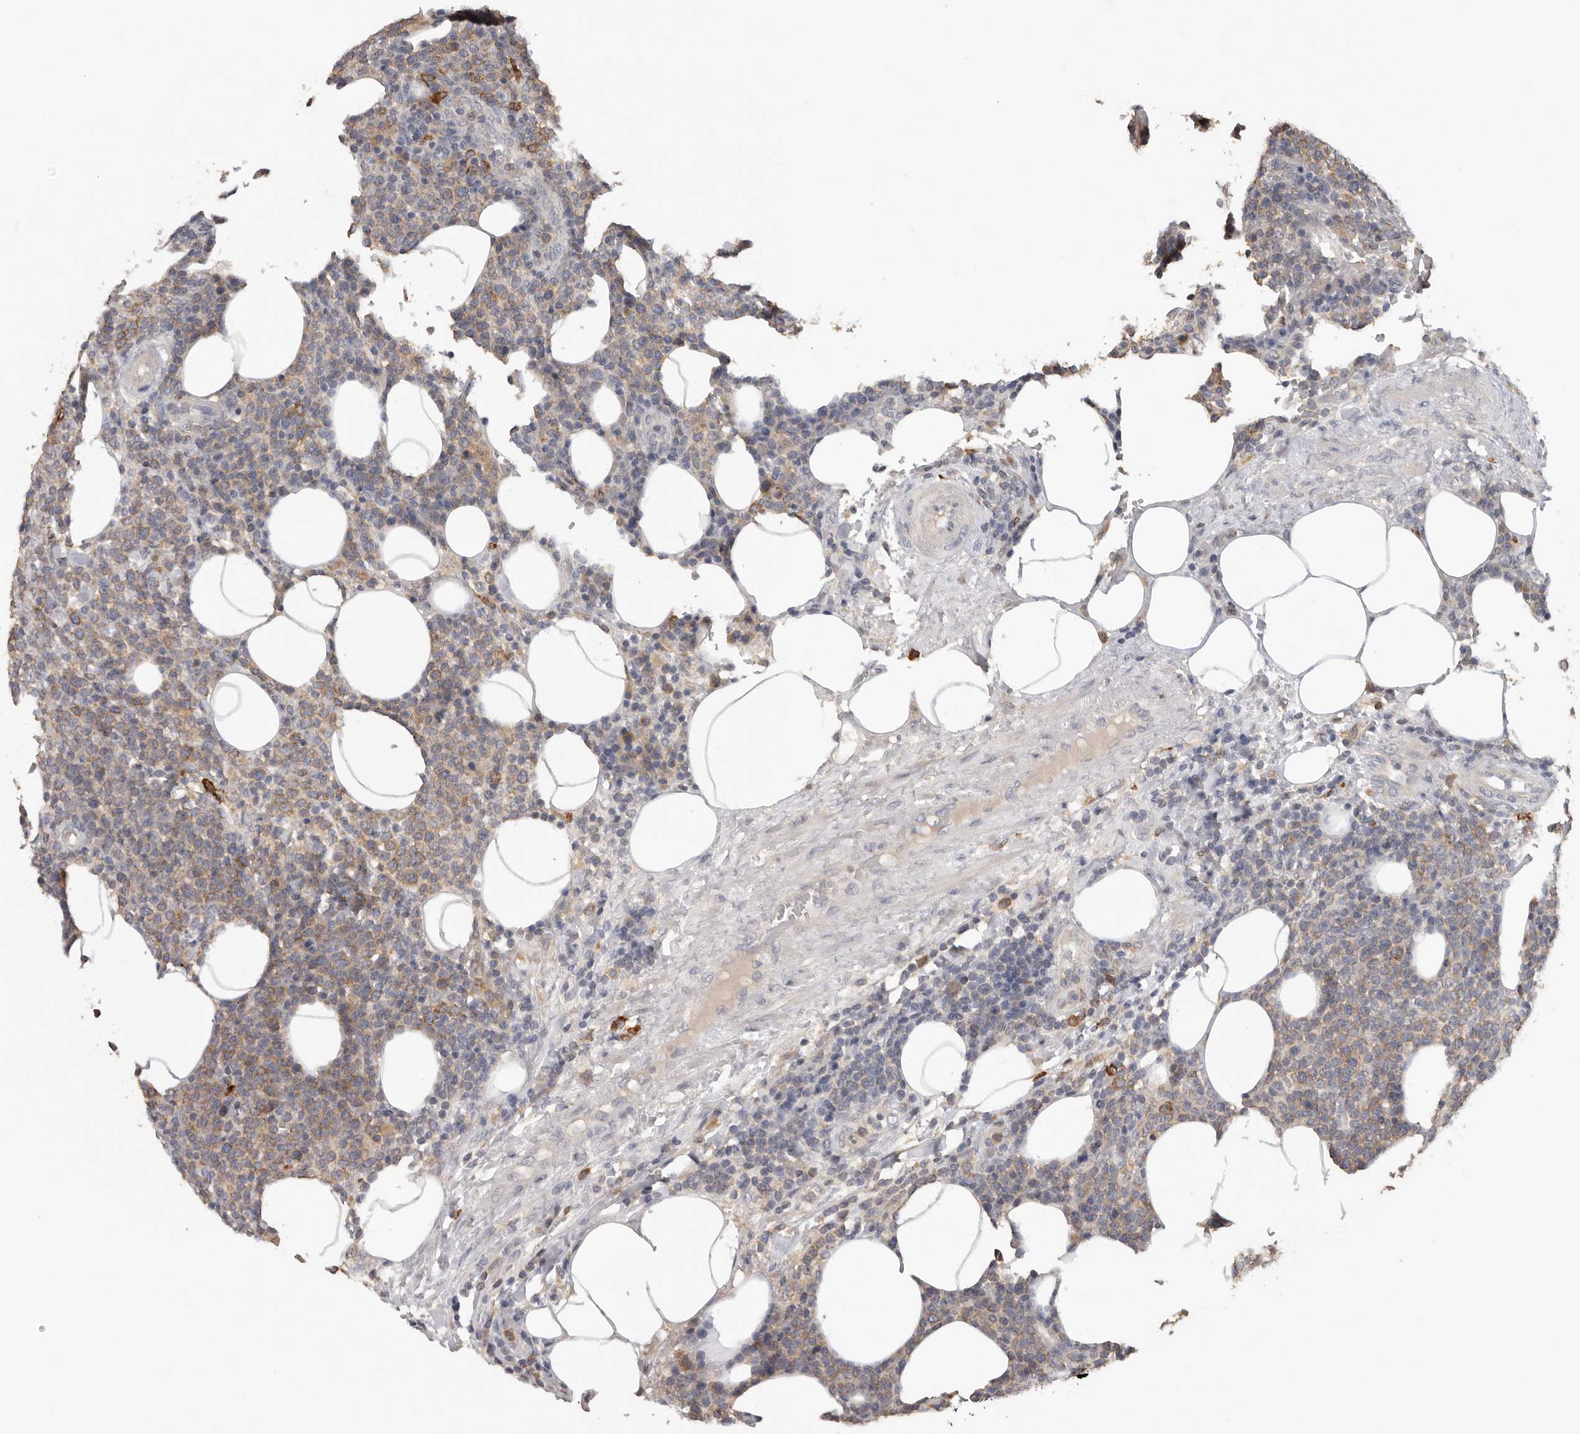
{"staining": {"intensity": "moderate", "quantity": ">75%", "location": "cytoplasmic/membranous"}, "tissue": "lymphoma", "cell_type": "Tumor cells", "image_type": "cancer", "snomed": [{"axis": "morphology", "description": "Malignant lymphoma, non-Hodgkin's type, High grade"}, {"axis": "topography", "description": "Lymph node"}], "caption": "There is medium levels of moderate cytoplasmic/membranous staining in tumor cells of lymphoma, as demonstrated by immunohistochemical staining (brown color).", "gene": "TFRC", "patient": {"sex": "male", "age": 61}}